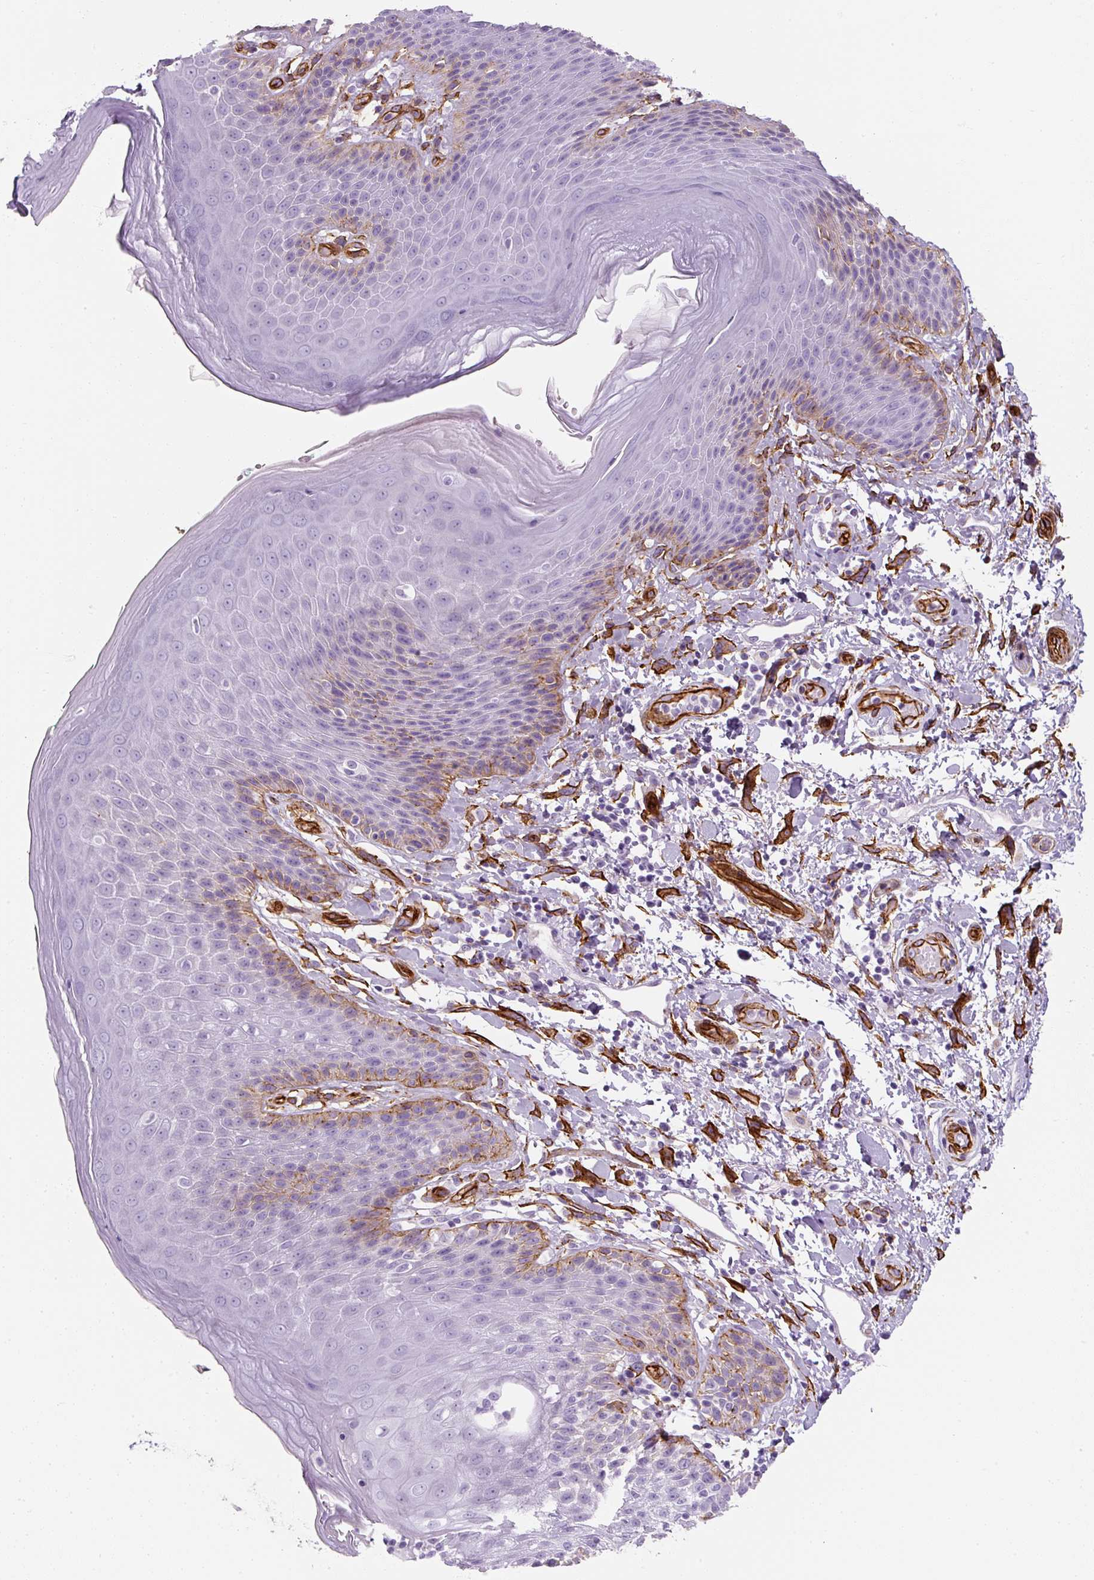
{"staining": {"intensity": "moderate", "quantity": "<25%", "location": "cytoplasmic/membranous"}, "tissue": "skin", "cell_type": "Epidermal cells", "image_type": "normal", "snomed": [{"axis": "morphology", "description": "Normal tissue, NOS"}, {"axis": "topography", "description": "Peripheral nerve tissue"}], "caption": "IHC of benign human skin displays low levels of moderate cytoplasmic/membranous staining in approximately <25% of epidermal cells.", "gene": "CAVIN3", "patient": {"sex": "male", "age": 51}}